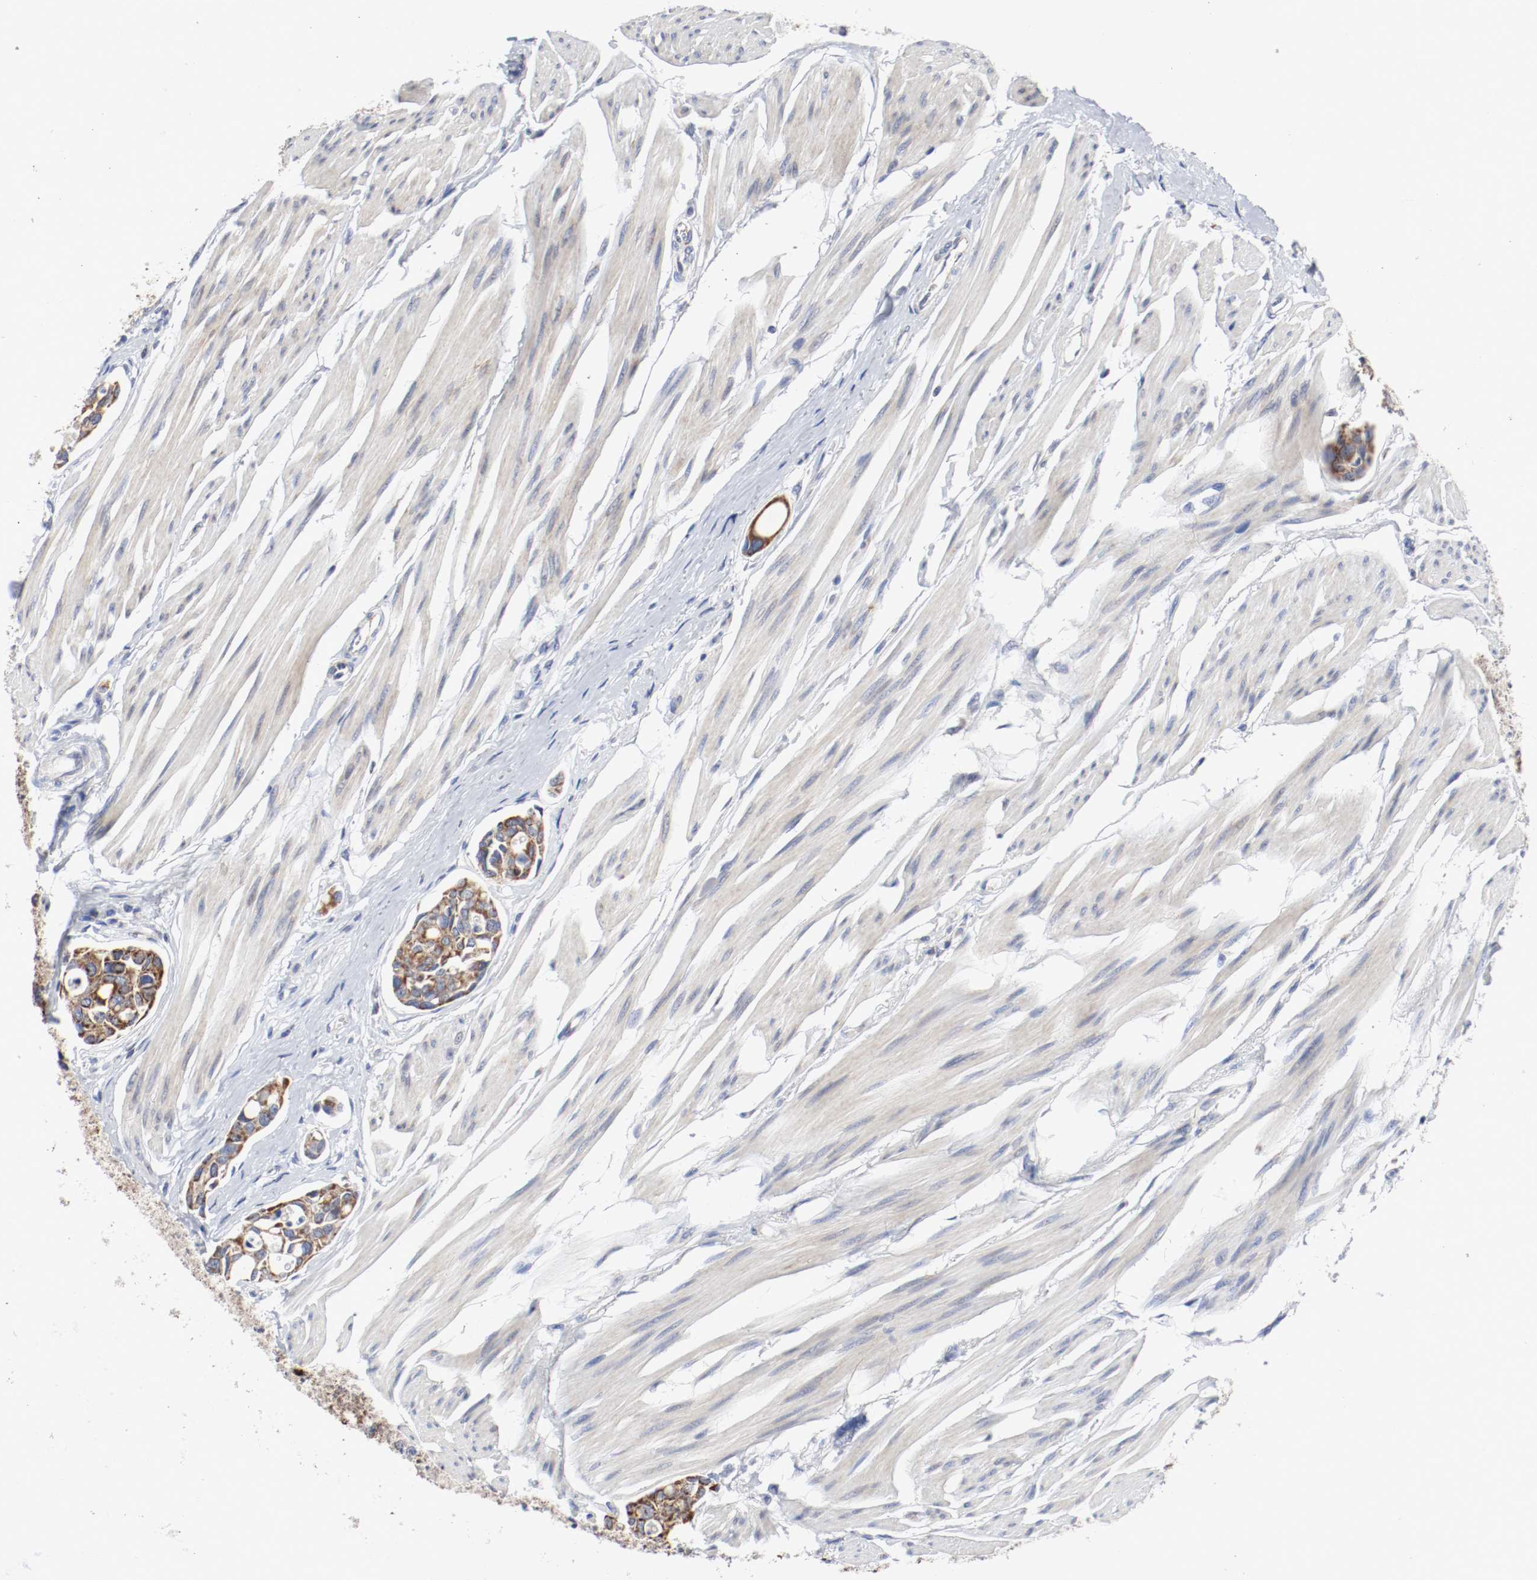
{"staining": {"intensity": "strong", "quantity": ">75%", "location": "cytoplasmic/membranous"}, "tissue": "urothelial cancer", "cell_type": "Tumor cells", "image_type": "cancer", "snomed": [{"axis": "morphology", "description": "Urothelial carcinoma, High grade"}, {"axis": "topography", "description": "Urinary bladder"}], "caption": "Tumor cells reveal strong cytoplasmic/membranous expression in approximately >75% of cells in high-grade urothelial carcinoma. (IHC, brightfield microscopy, high magnification).", "gene": "AFG3L2", "patient": {"sex": "male", "age": 78}}